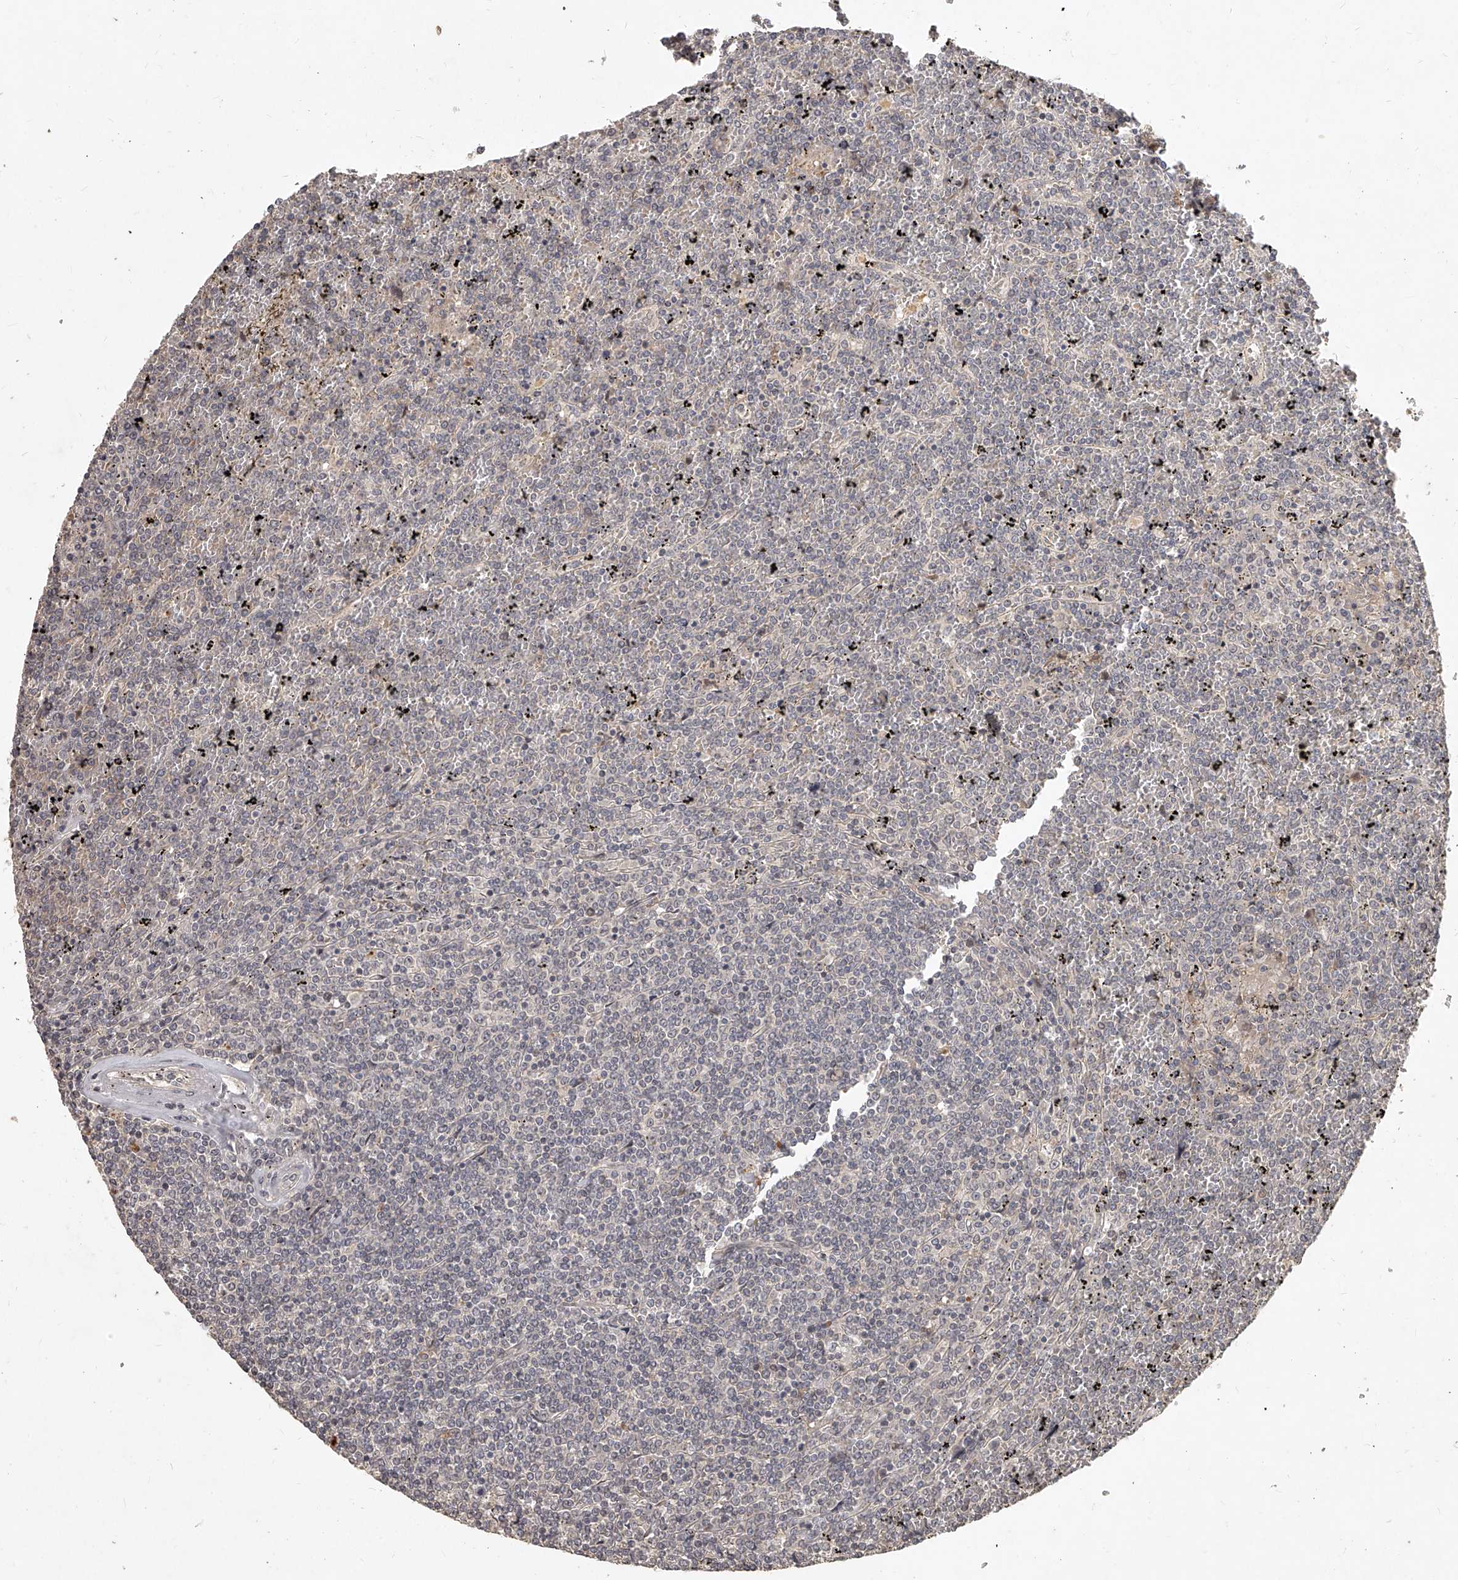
{"staining": {"intensity": "negative", "quantity": "none", "location": "none"}, "tissue": "lymphoma", "cell_type": "Tumor cells", "image_type": "cancer", "snomed": [{"axis": "morphology", "description": "Malignant lymphoma, non-Hodgkin's type, Low grade"}, {"axis": "topography", "description": "Spleen"}], "caption": "A photomicrograph of lymphoma stained for a protein displays no brown staining in tumor cells. (DAB immunohistochemistry (IHC) visualized using brightfield microscopy, high magnification).", "gene": "SLC37A1", "patient": {"sex": "female", "age": 19}}